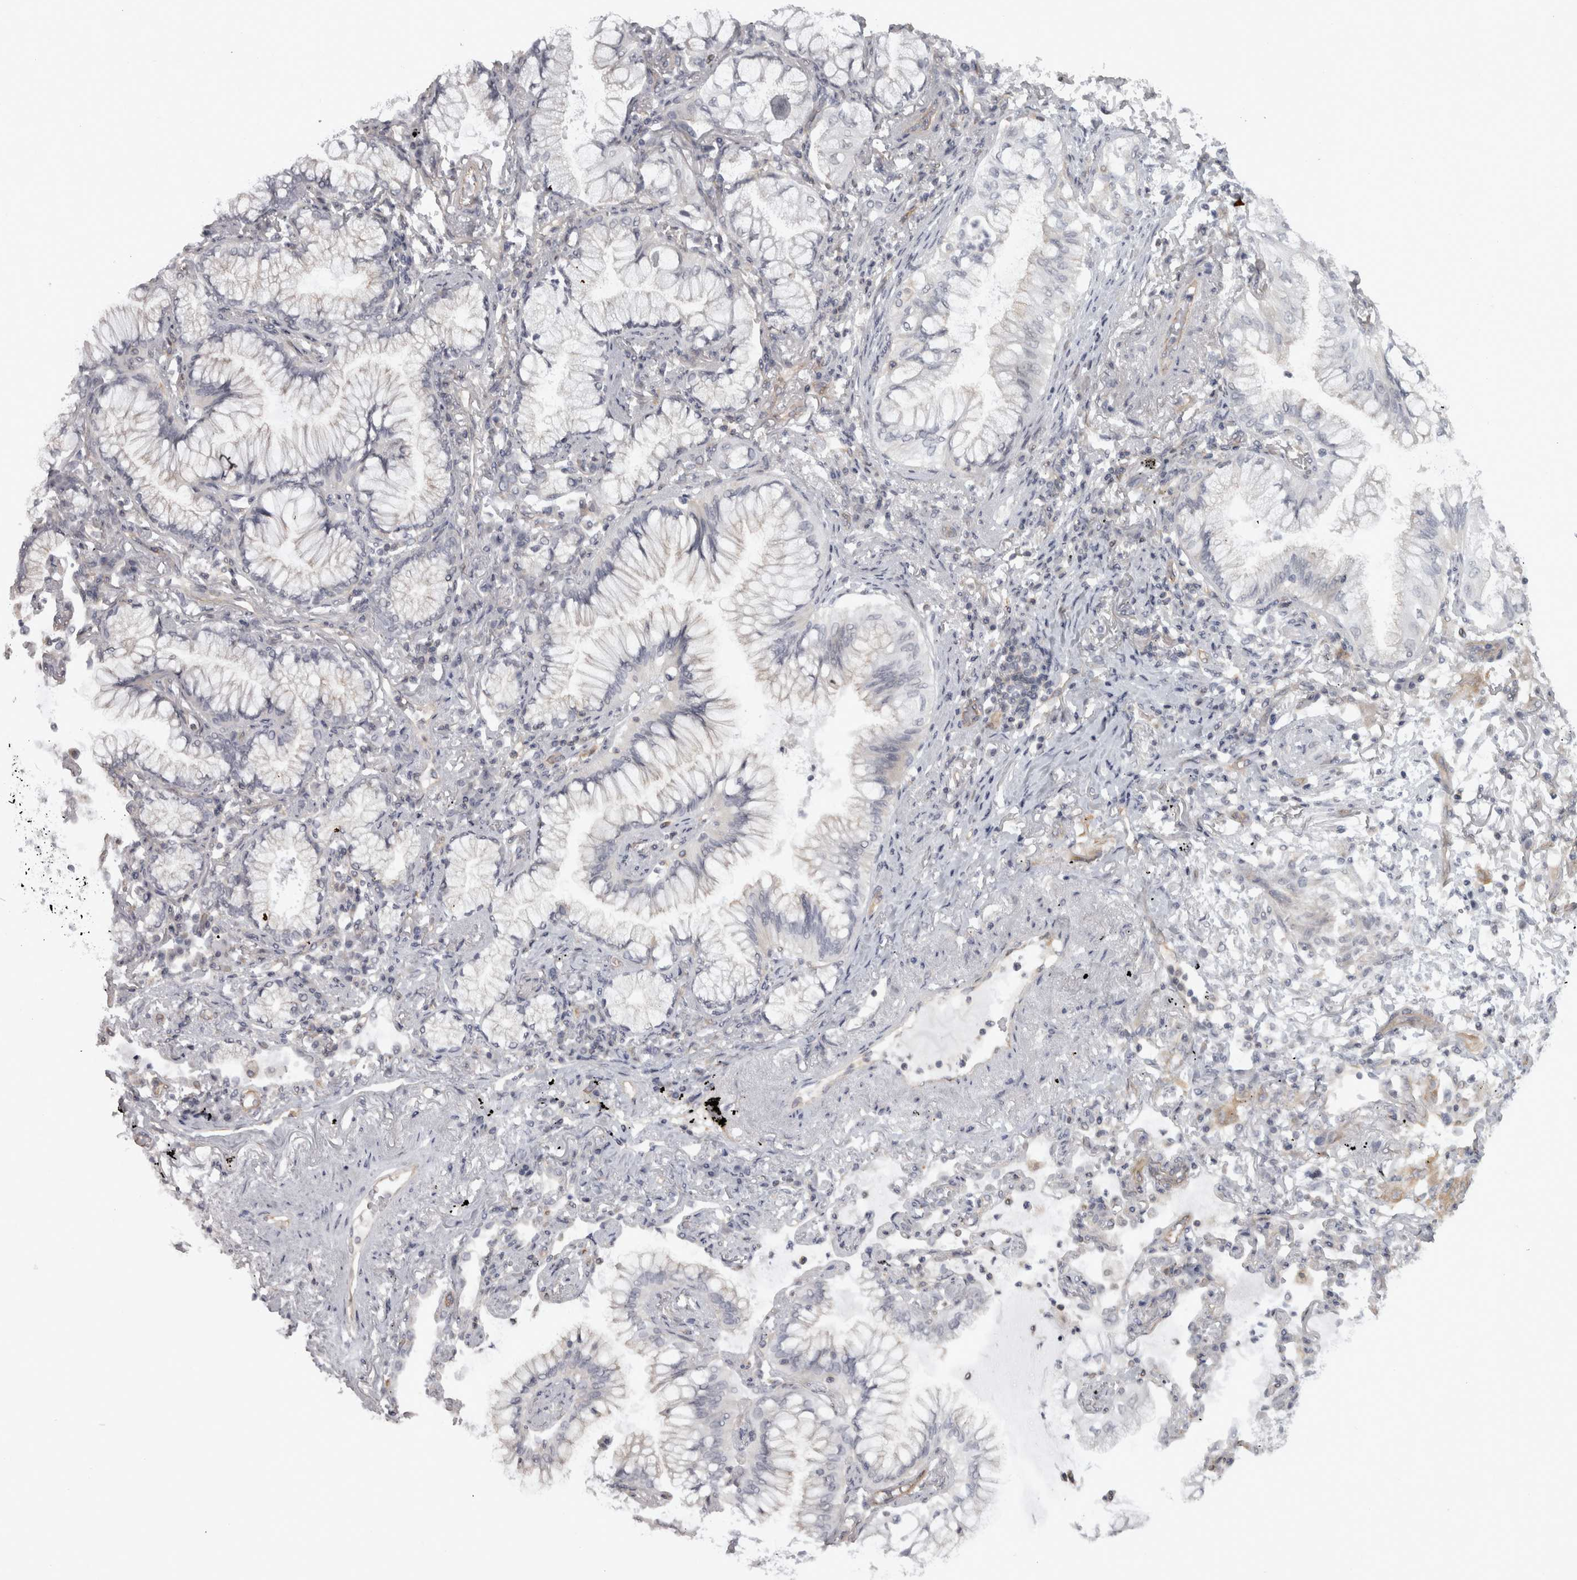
{"staining": {"intensity": "negative", "quantity": "none", "location": "none"}, "tissue": "lung cancer", "cell_type": "Tumor cells", "image_type": "cancer", "snomed": [{"axis": "morphology", "description": "Adenocarcinoma, NOS"}, {"axis": "topography", "description": "Lung"}], "caption": "The photomicrograph exhibits no staining of tumor cells in adenocarcinoma (lung).", "gene": "PPP1R12B", "patient": {"sex": "female", "age": 70}}